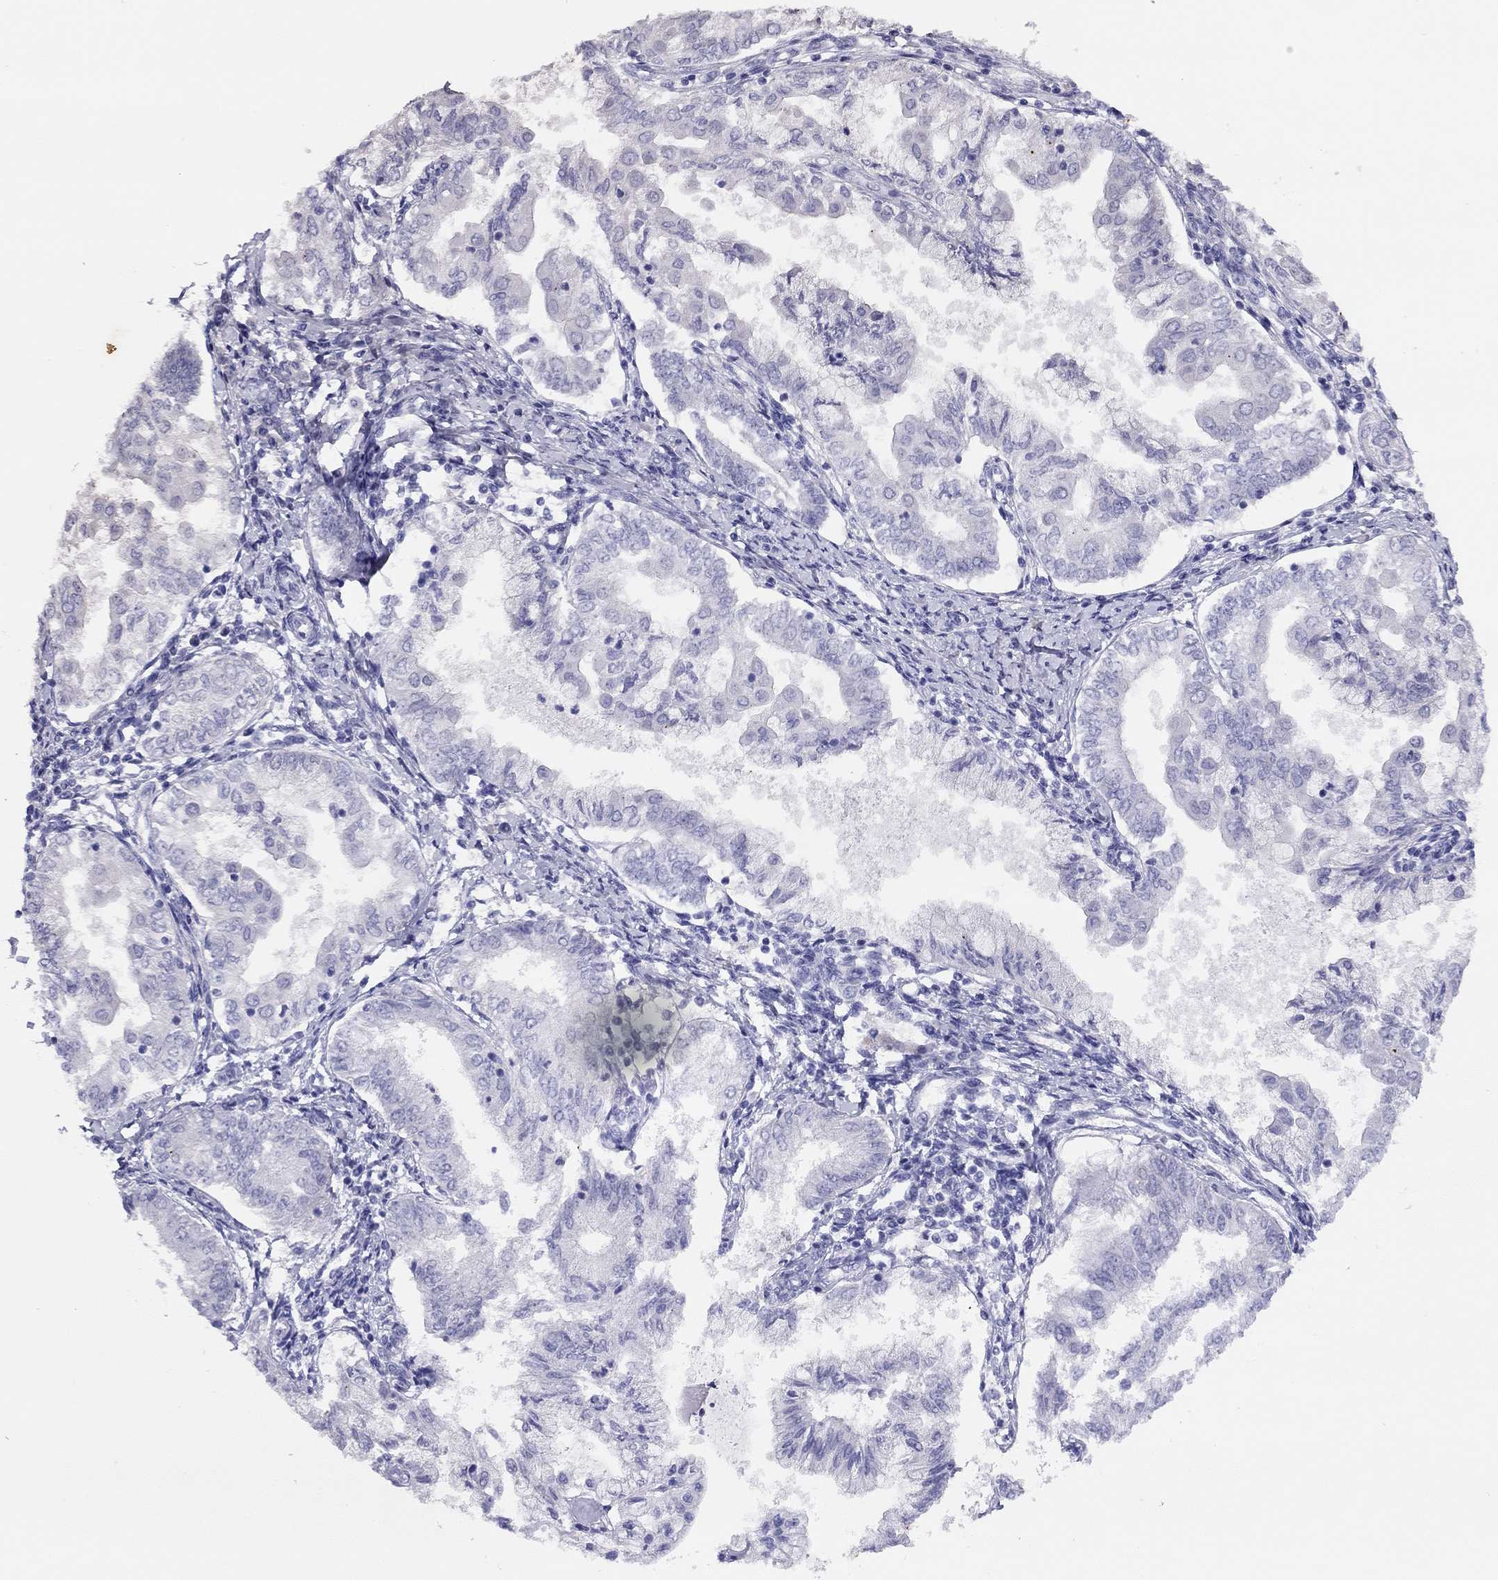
{"staining": {"intensity": "negative", "quantity": "none", "location": "none"}, "tissue": "endometrial cancer", "cell_type": "Tumor cells", "image_type": "cancer", "snomed": [{"axis": "morphology", "description": "Adenocarcinoma, NOS"}, {"axis": "topography", "description": "Endometrium"}], "caption": "IHC photomicrograph of neoplastic tissue: human endometrial adenocarcinoma stained with DAB (3,3'-diaminobenzidine) shows no significant protein expression in tumor cells.", "gene": "LRIT2", "patient": {"sex": "female", "age": 68}}